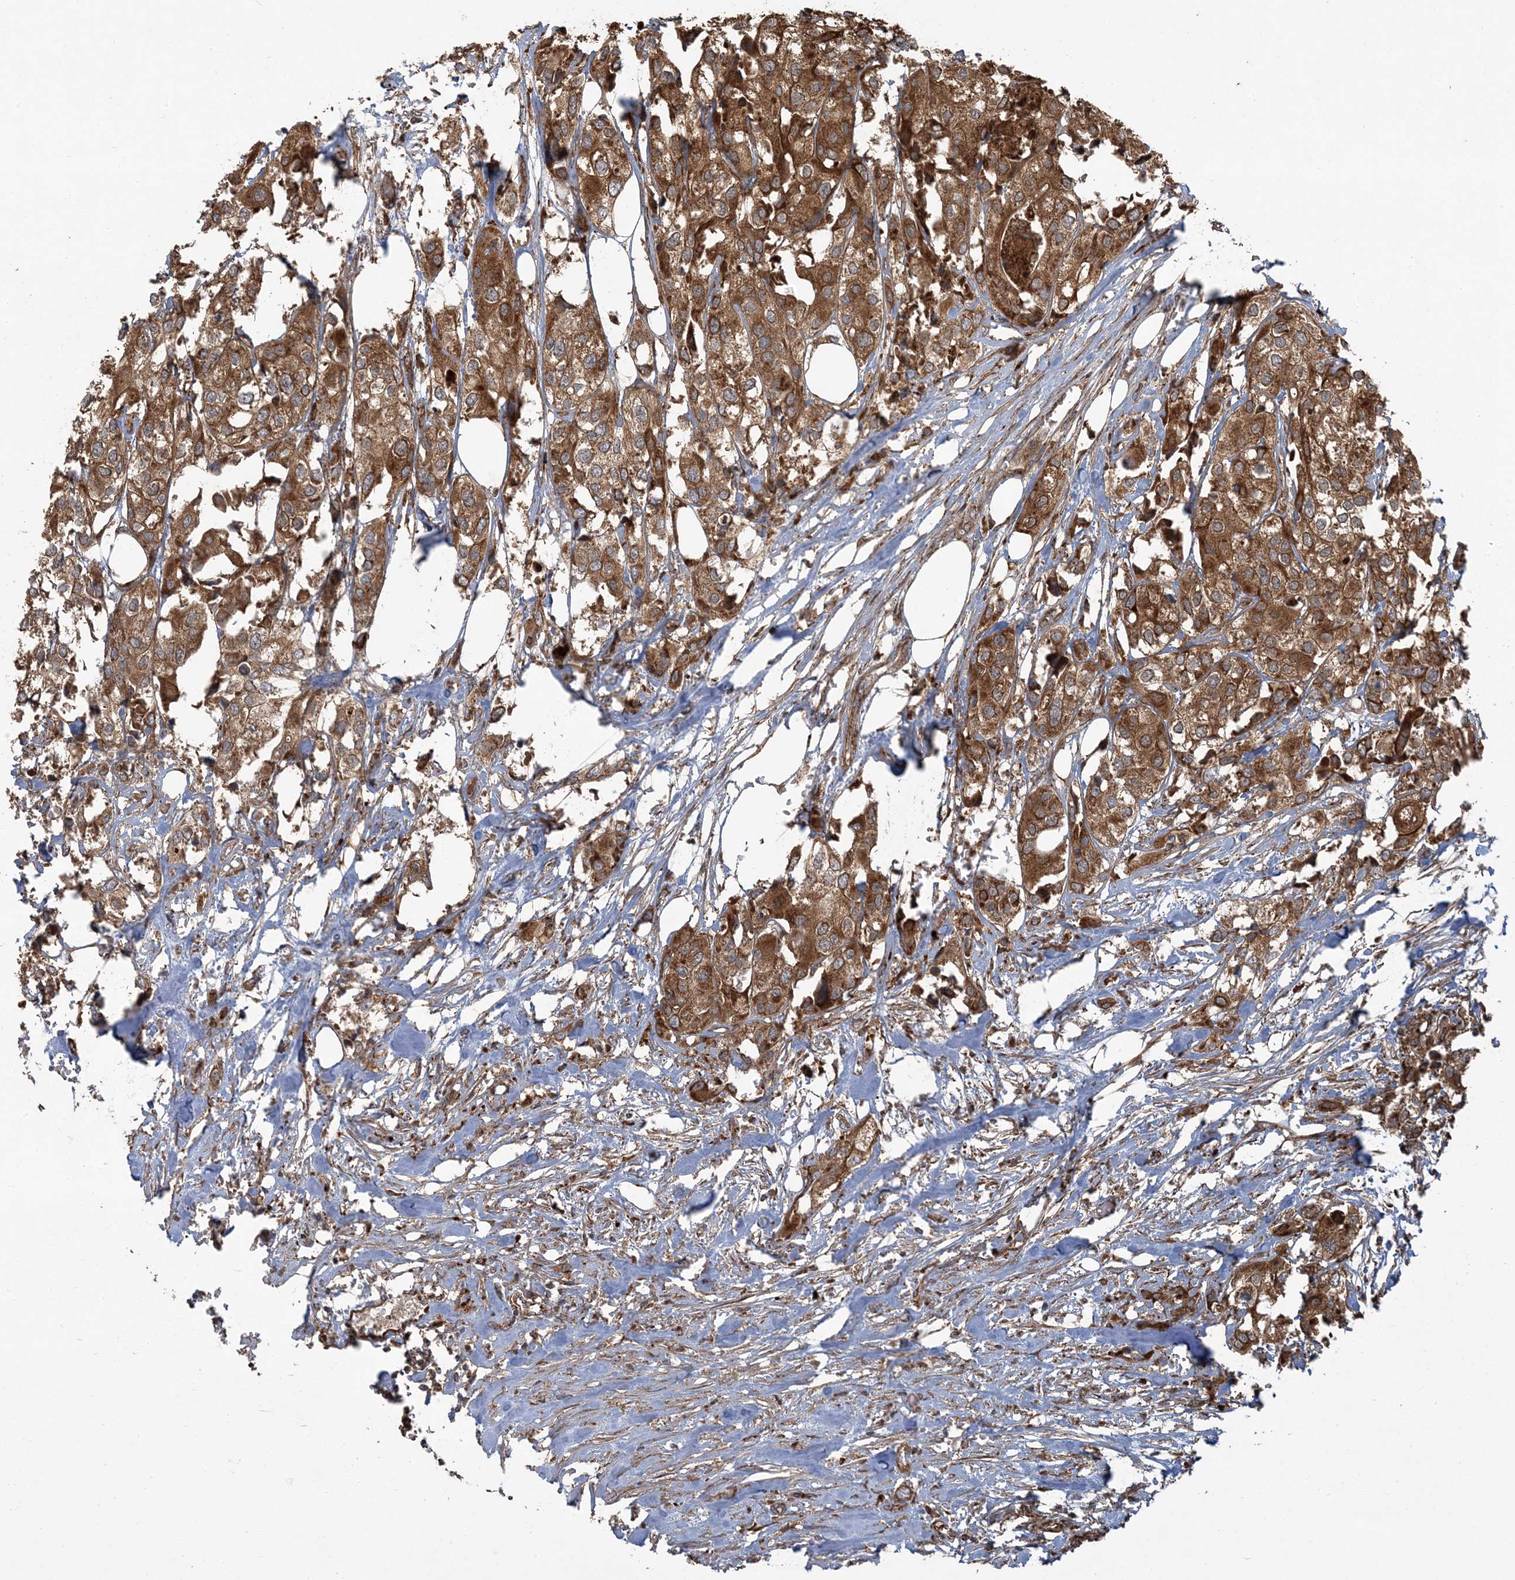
{"staining": {"intensity": "strong", "quantity": ">75%", "location": "cytoplasmic/membranous"}, "tissue": "urothelial cancer", "cell_type": "Tumor cells", "image_type": "cancer", "snomed": [{"axis": "morphology", "description": "Urothelial carcinoma, High grade"}, {"axis": "topography", "description": "Urinary bladder"}], "caption": "A photomicrograph of human urothelial cancer stained for a protein exhibits strong cytoplasmic/membranous brown staining in tumor cells.", "gene": "LTN1", "patient": {"sex": "male", "age": 64}}